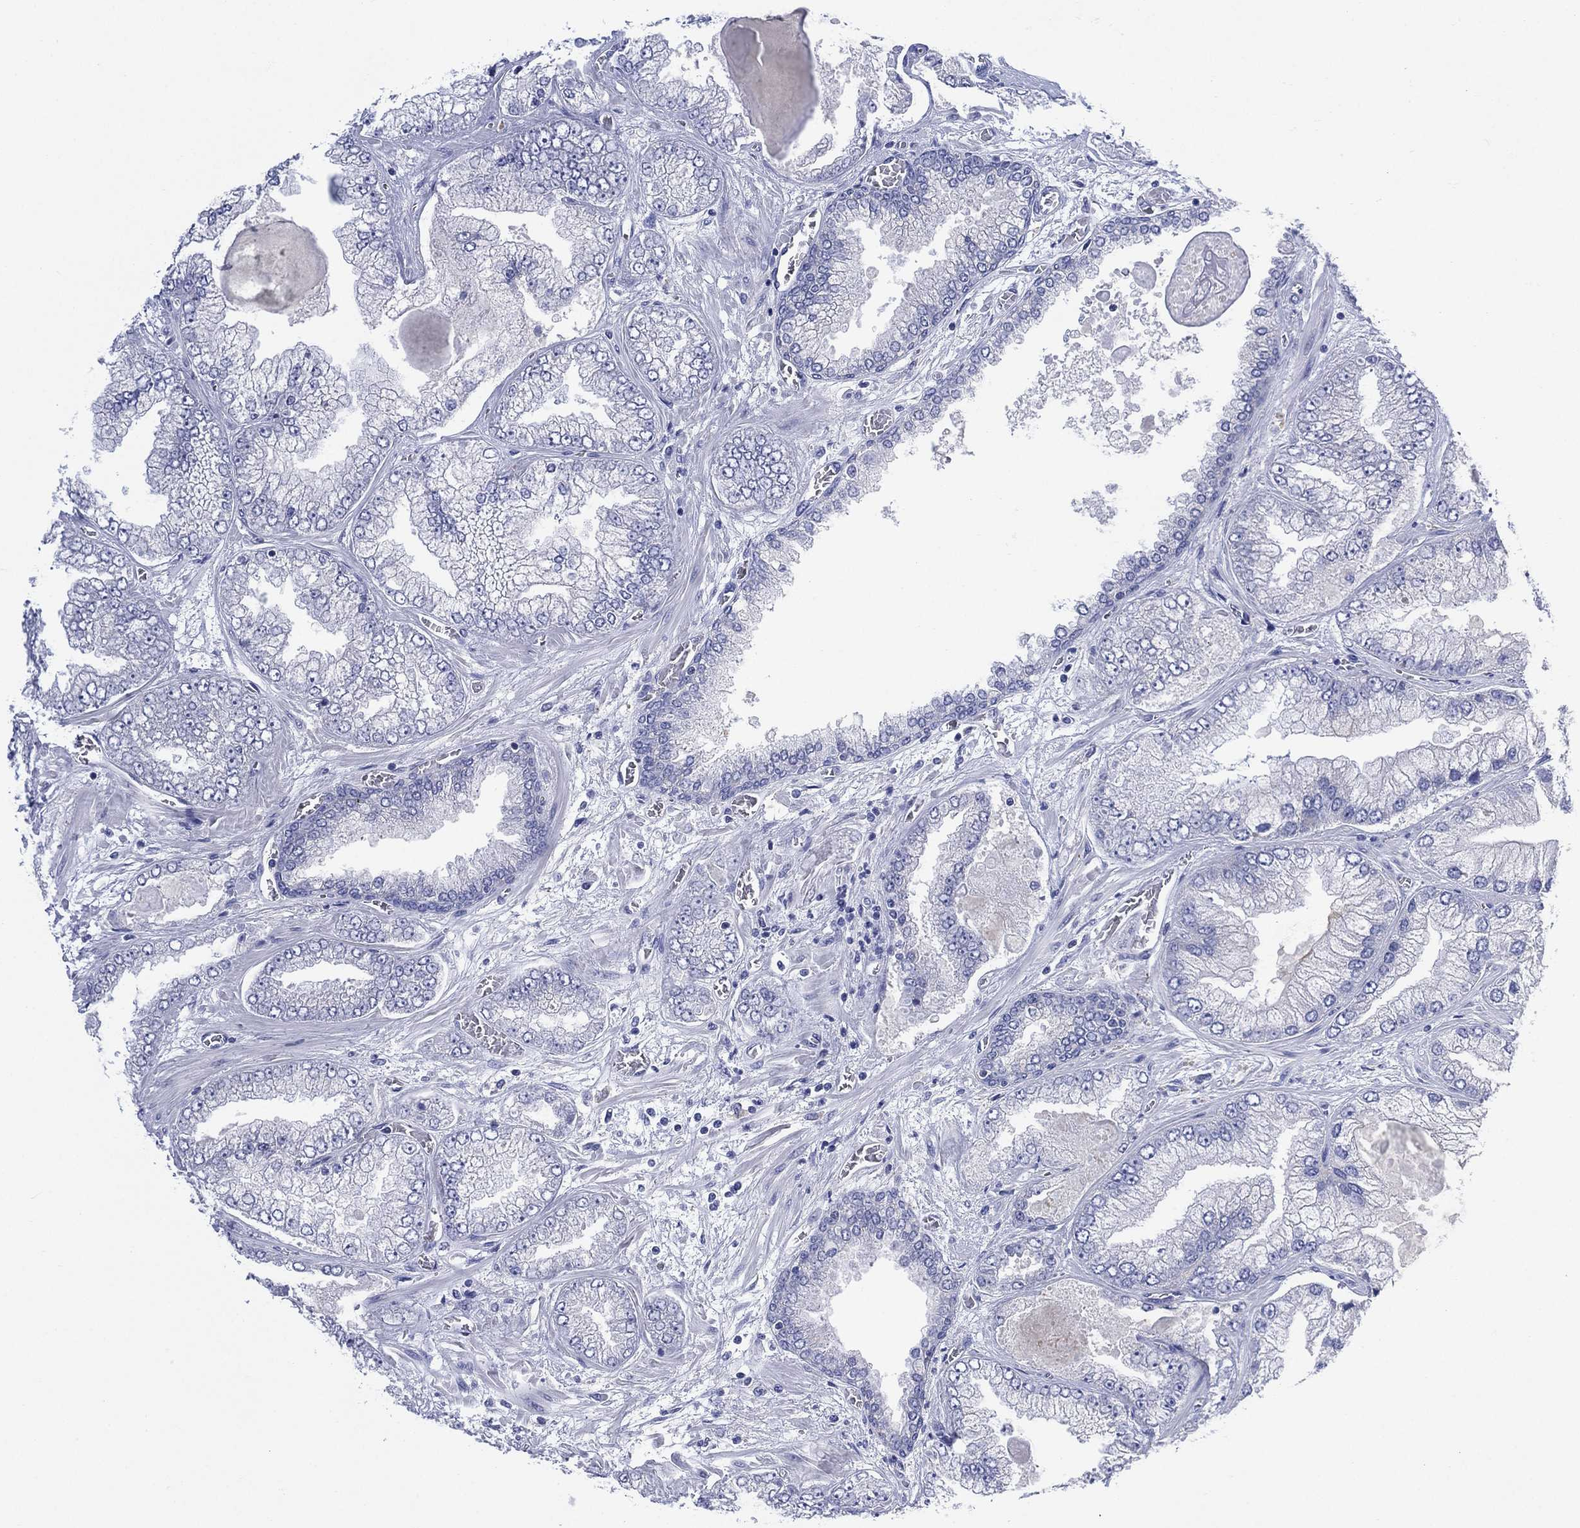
{"staining": {"intensity": "negative", "quantity": "none", "location": "none"}, "tissue": "prostate cancer", "cell_type": "Tumor cells", "image_type": "cancer", "snomed": [{"axis": "morphology", "description": "Adenocarcinoma, Low grade"}, {"axis": "topography", "description": "Prostate"}], "caption": "IHC photomicrograph of human prostate cancer stained for a protein (brown), which exhibits no positivity in tumor cells. Brightfield microscopy of immunohistochemistry (IHC) stained with DAB (brown) and hematoxylin (blue), captured at high magnification.", "gene": "CHRNA3", "patient": {"sex": "male", "age": 57}}